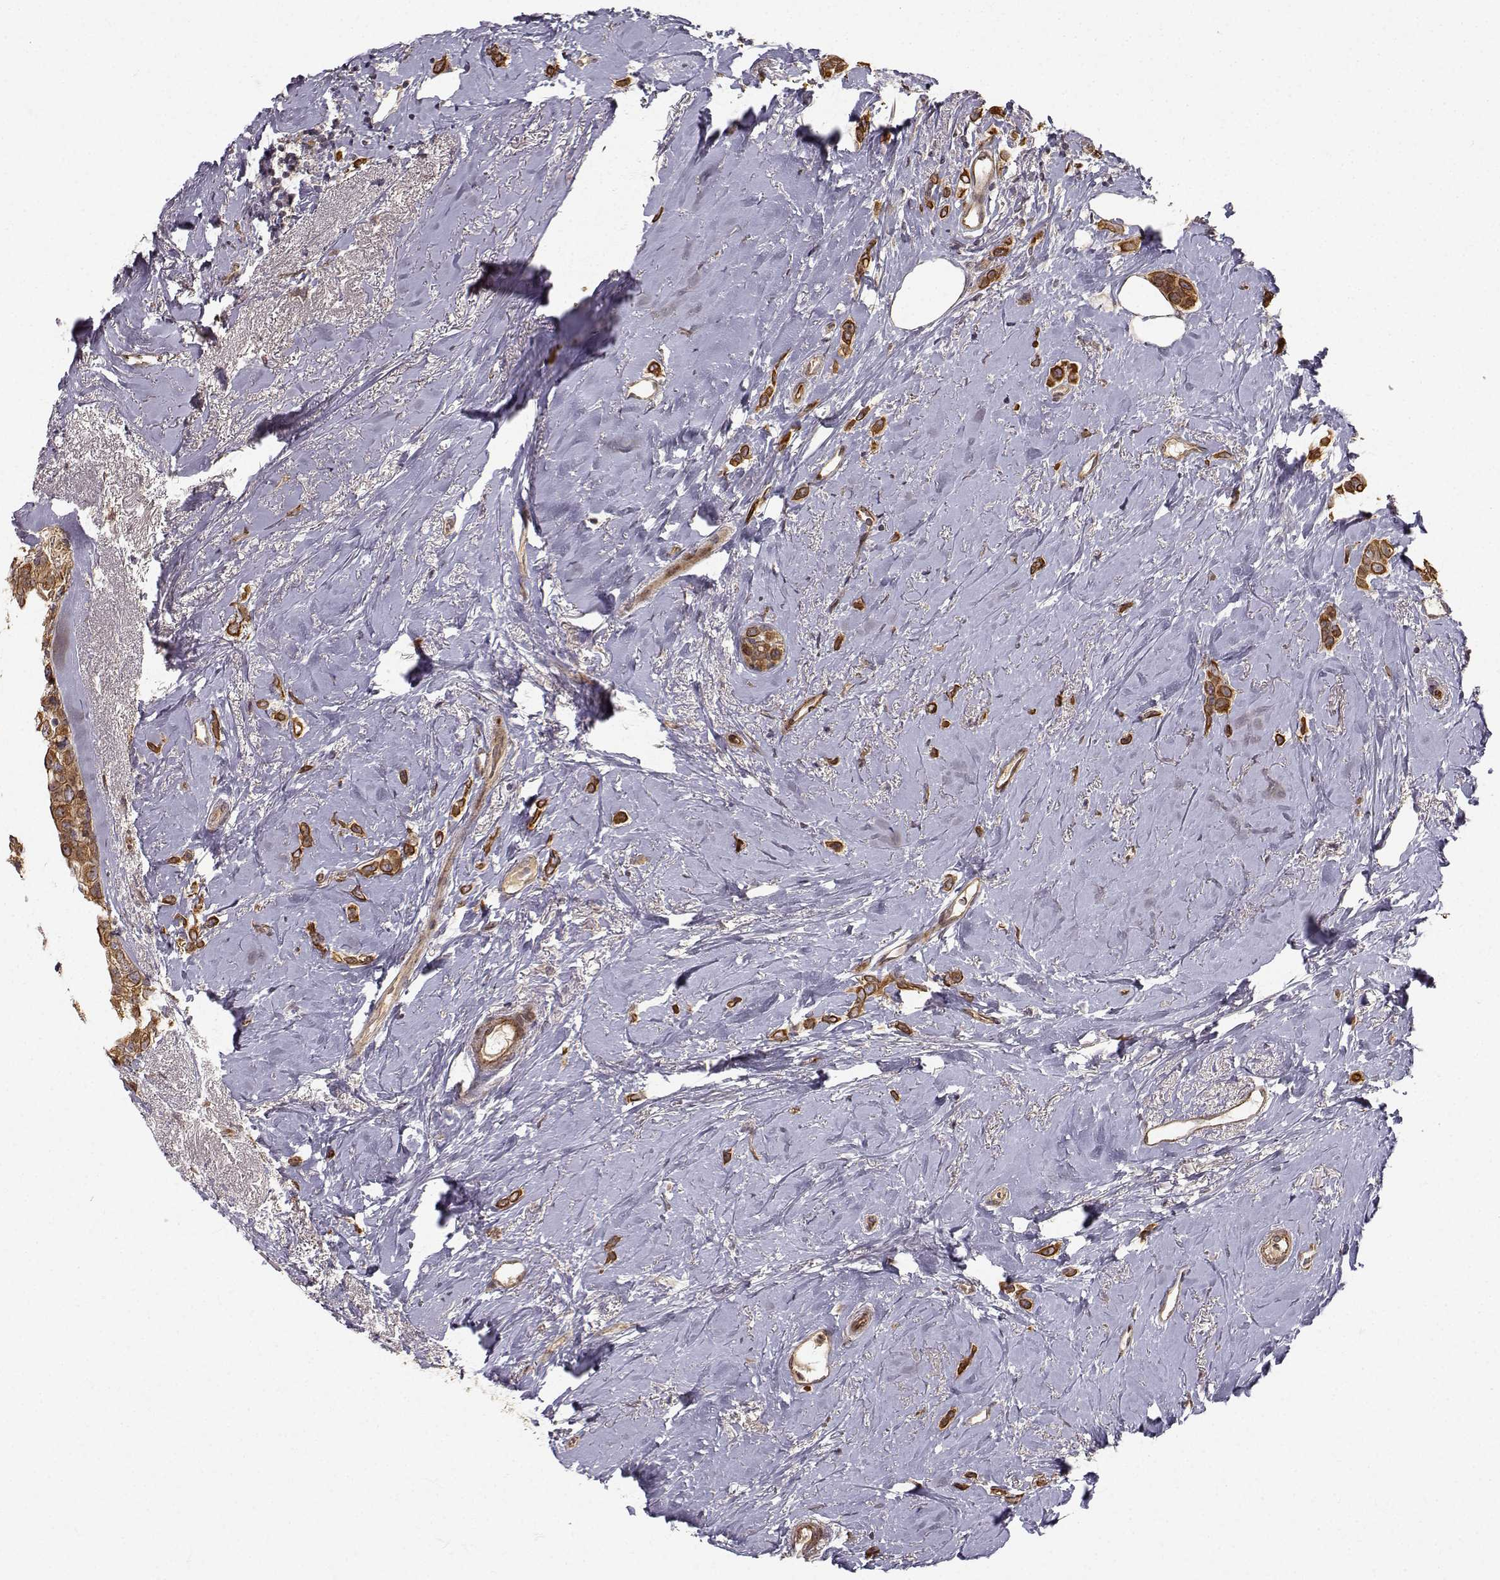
{"staining": {"intensity": "strong", "quantity": ">75%", "location": "cytoplasmic/membranous"}, "tissue": "breast cancer", "cell_type": "Tumor cells", "image_type": "cancer", "snomed": [{"axis": "morphology", "description": "Lobular carcinoma"}, {"axis": "topography", "description": "Breast"}], "caption": "The micrograph displays staining of breast cancer, revealing strong cytoplasmic/membranous protein expression (brown color) within tumor cells. (DAB IHC, brown staining for protein, blue staining for nuclei).", "gene": "APC", "patient": {"sex": "female", "age": 66}}